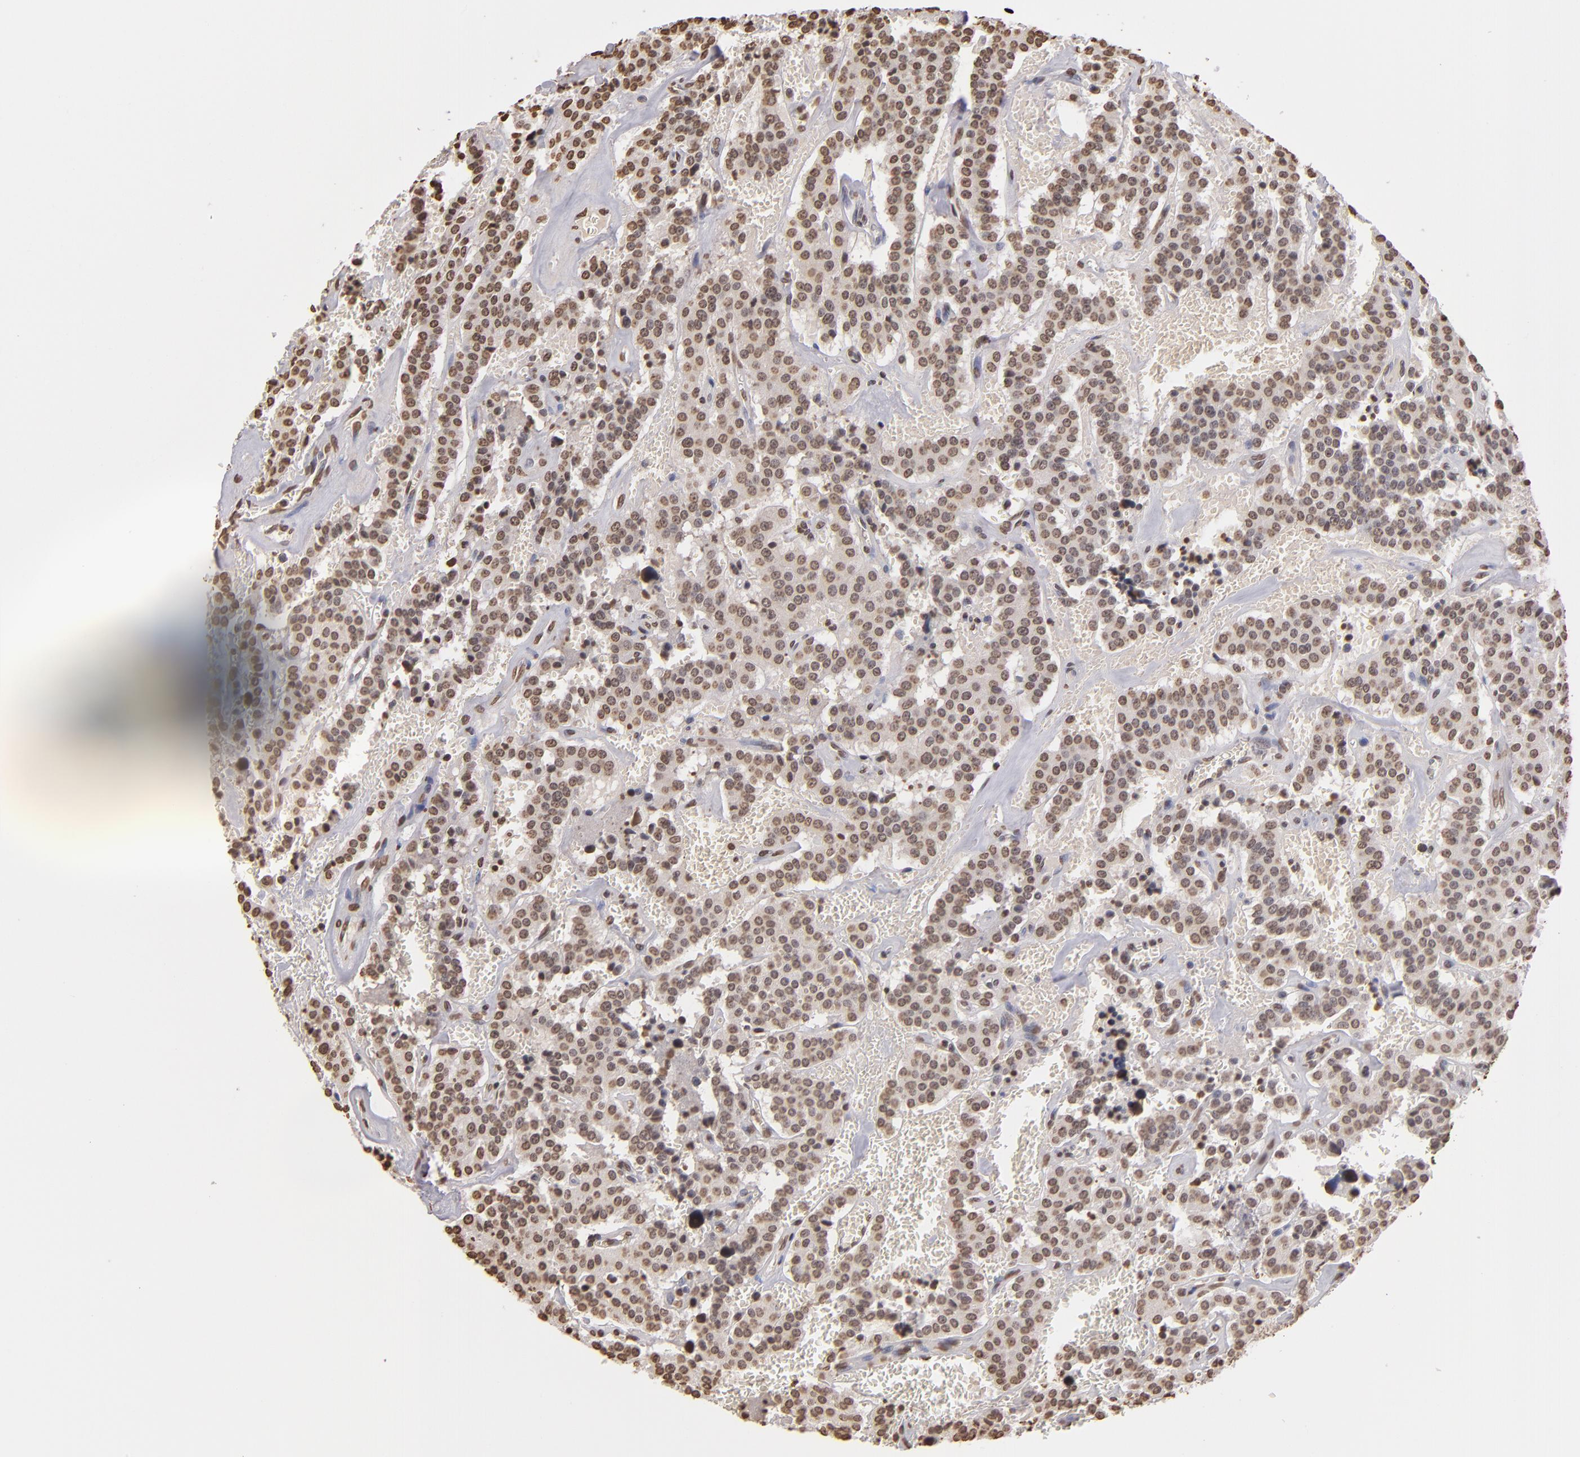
{"staining": {"intensity": "moderate", "quantity": ">75%", "location": "nuclear"}, "tissue": "carcinoid", "cell_type": "Tumor cells", "image_type": "cancer", "snomed": [{"axis": "morphology", "description": "Carcinoid, malignant, NOS"}, {"axis": "topography", "description": "Bronchus"}], "caption": "A medium amount of moderate nuclear positivity is appreciated in about >75% of tumor cells in carcinoid tissue.", "gene": "LBX1", "patient": {"sex": "male", "age": 55}}